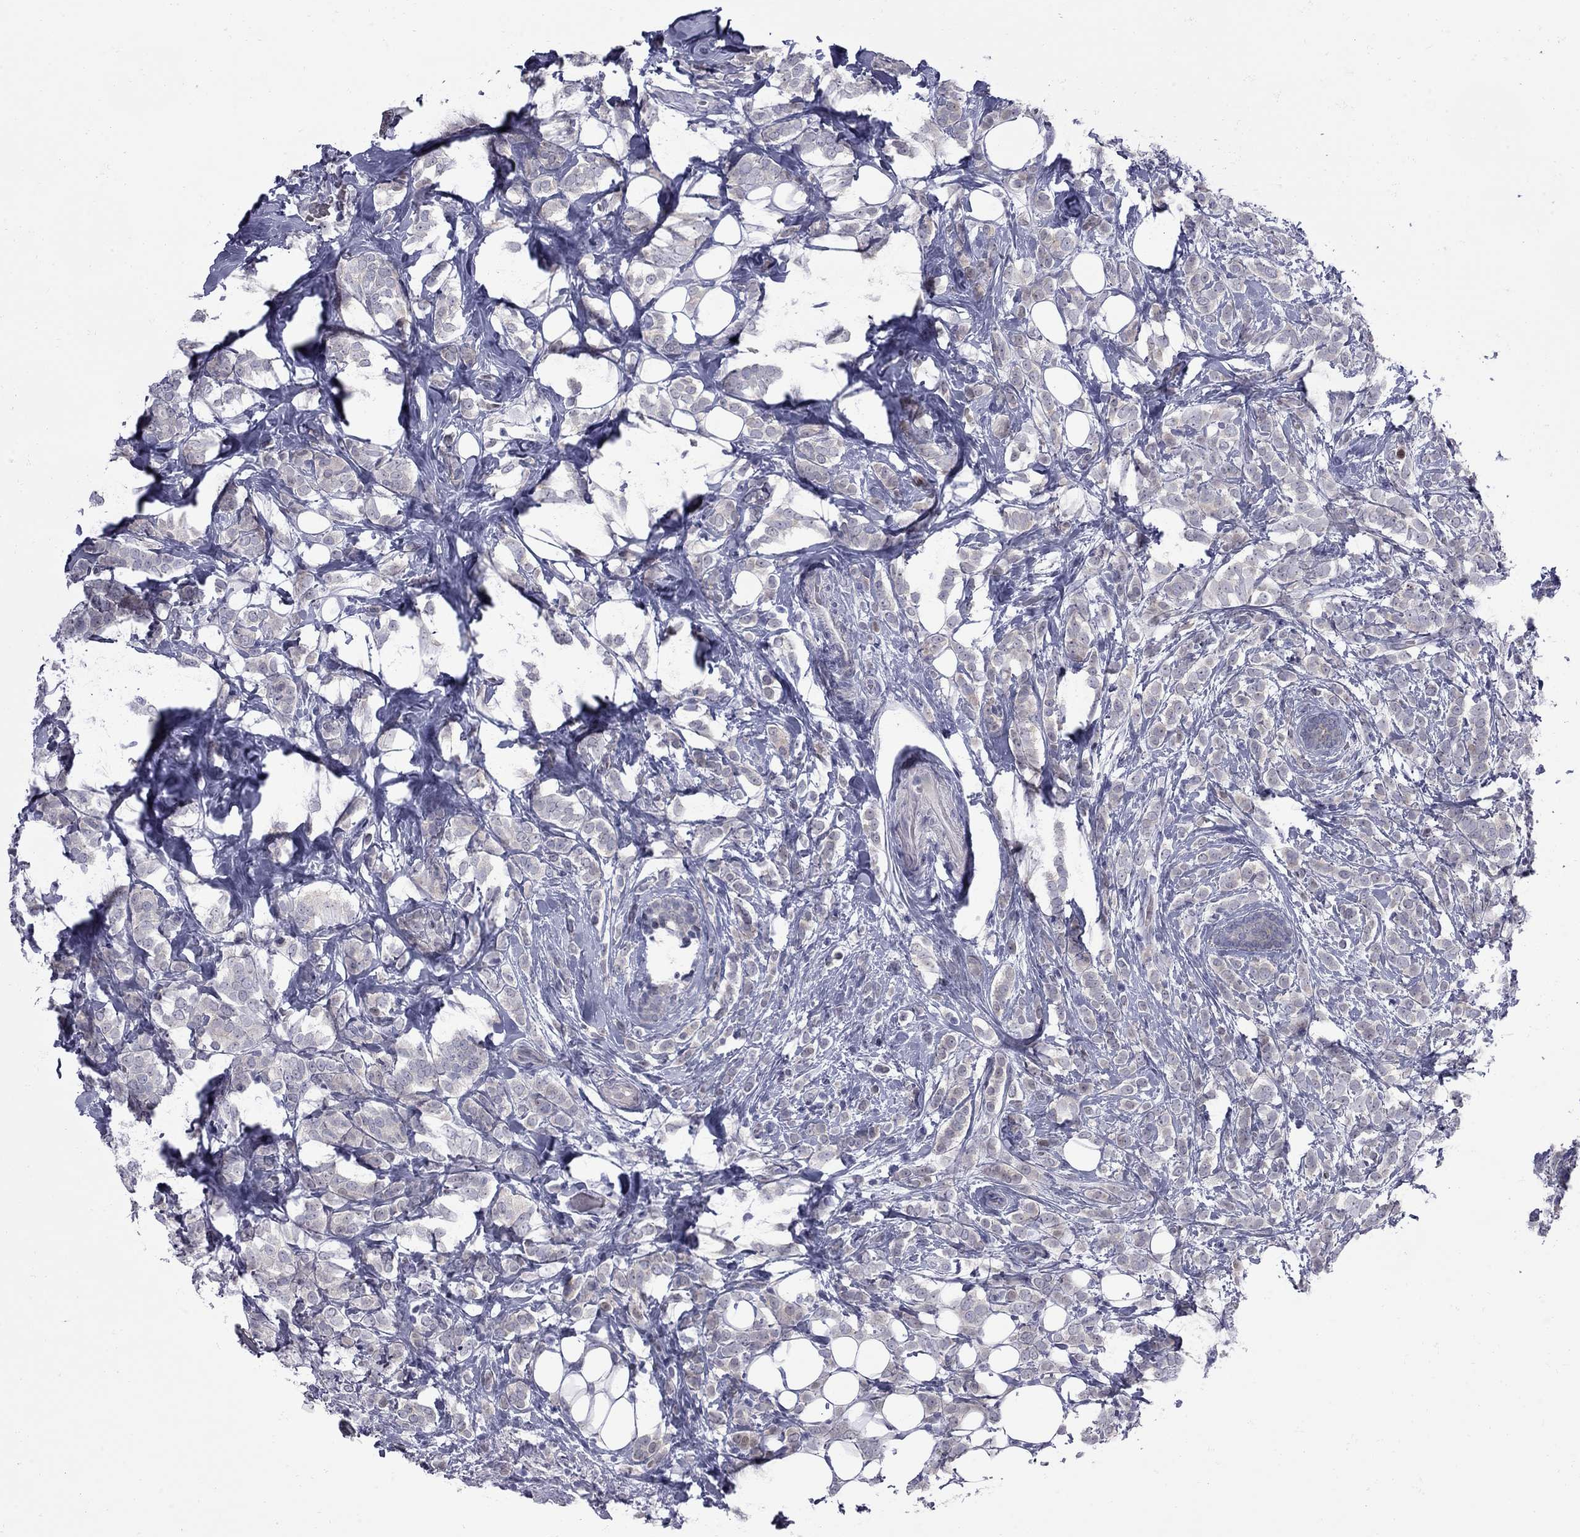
{"staining": {"intensity": "weak", "quantity": "25%-75%", "location": "cytoplasmic/membranous"}, "tissue": "breast cancer", "cell_type": "Tumor cells", "image_type": "cancer", "snomed": [{"axis": "morphology", "description": "Lobular carcinoma"}, {"axis": "topography", "description": "Breast"}], "caption": "Lobular carcinoma (breast) stained with IHC displays weak cytoplasmic/membranous positivity in about 25%-75% of tumor cells. The staining is performed using DAB brown chromogen to label protein expression. The nuclei are counter-stained blue using hematoxylin.", "gene": "NRARP", "patient": {"sex": "female", "age": 49}}